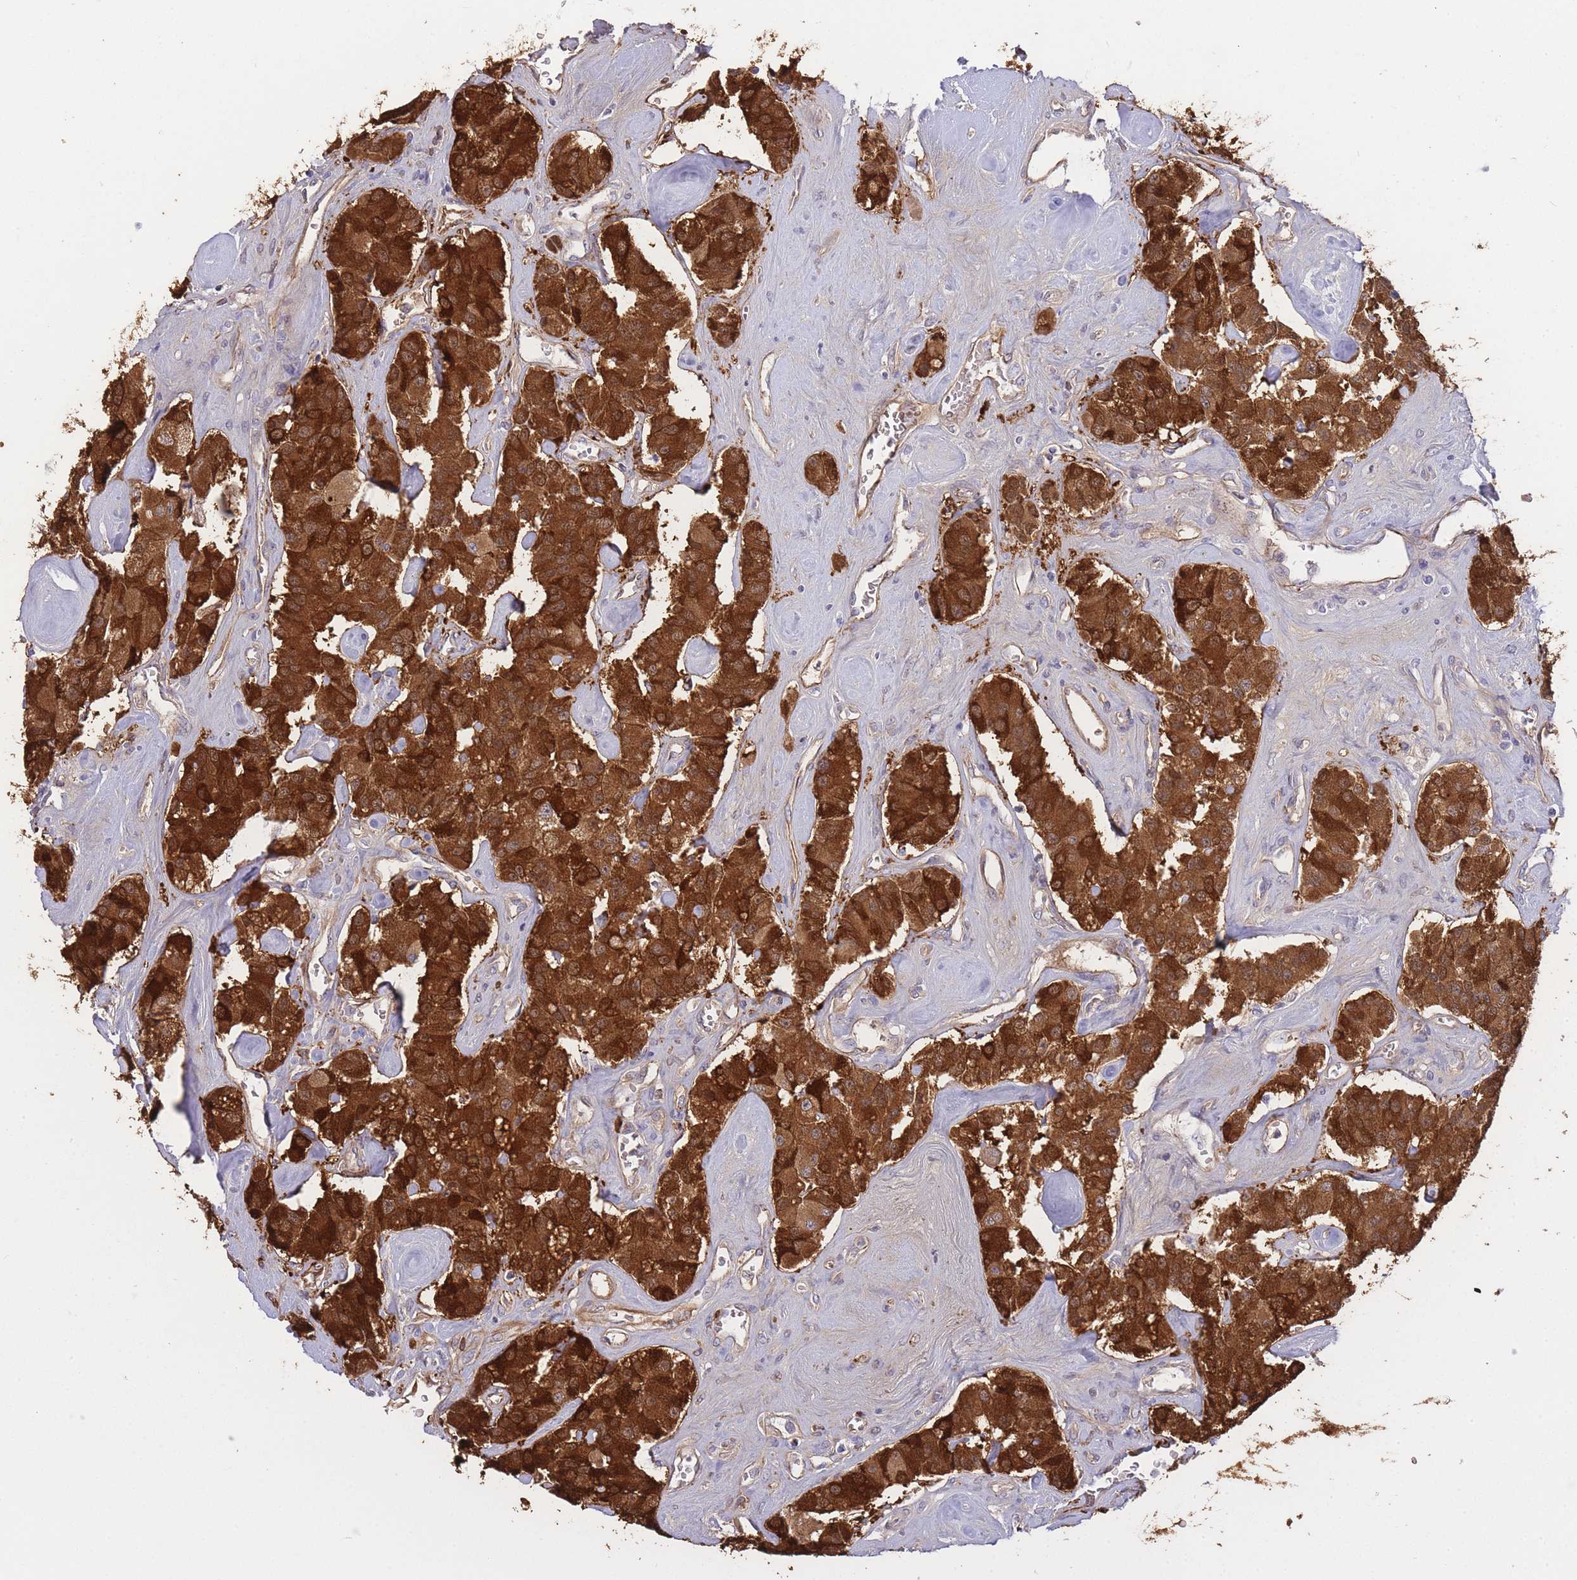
{"staining": {"intensity": "strong", "quantity": ">75%", "location": "cytoplasmic/membranous"}, "tissue": "carcinoid", "cell_type": "Tumor cells", "image_type": "cancer", "snomed": [{"axis": "morphology", "description": "Carcinoid, malignant, NOS"}, {"axis": "topography", "description": "Pancreas"}], "caption": "Strong cytoplasmic/membranous expression is seen in approximately >75% of tumor cells in malignant carcinoid.", "gene": "ECPAS", "patient": {"sex": "male", "age": 41}}